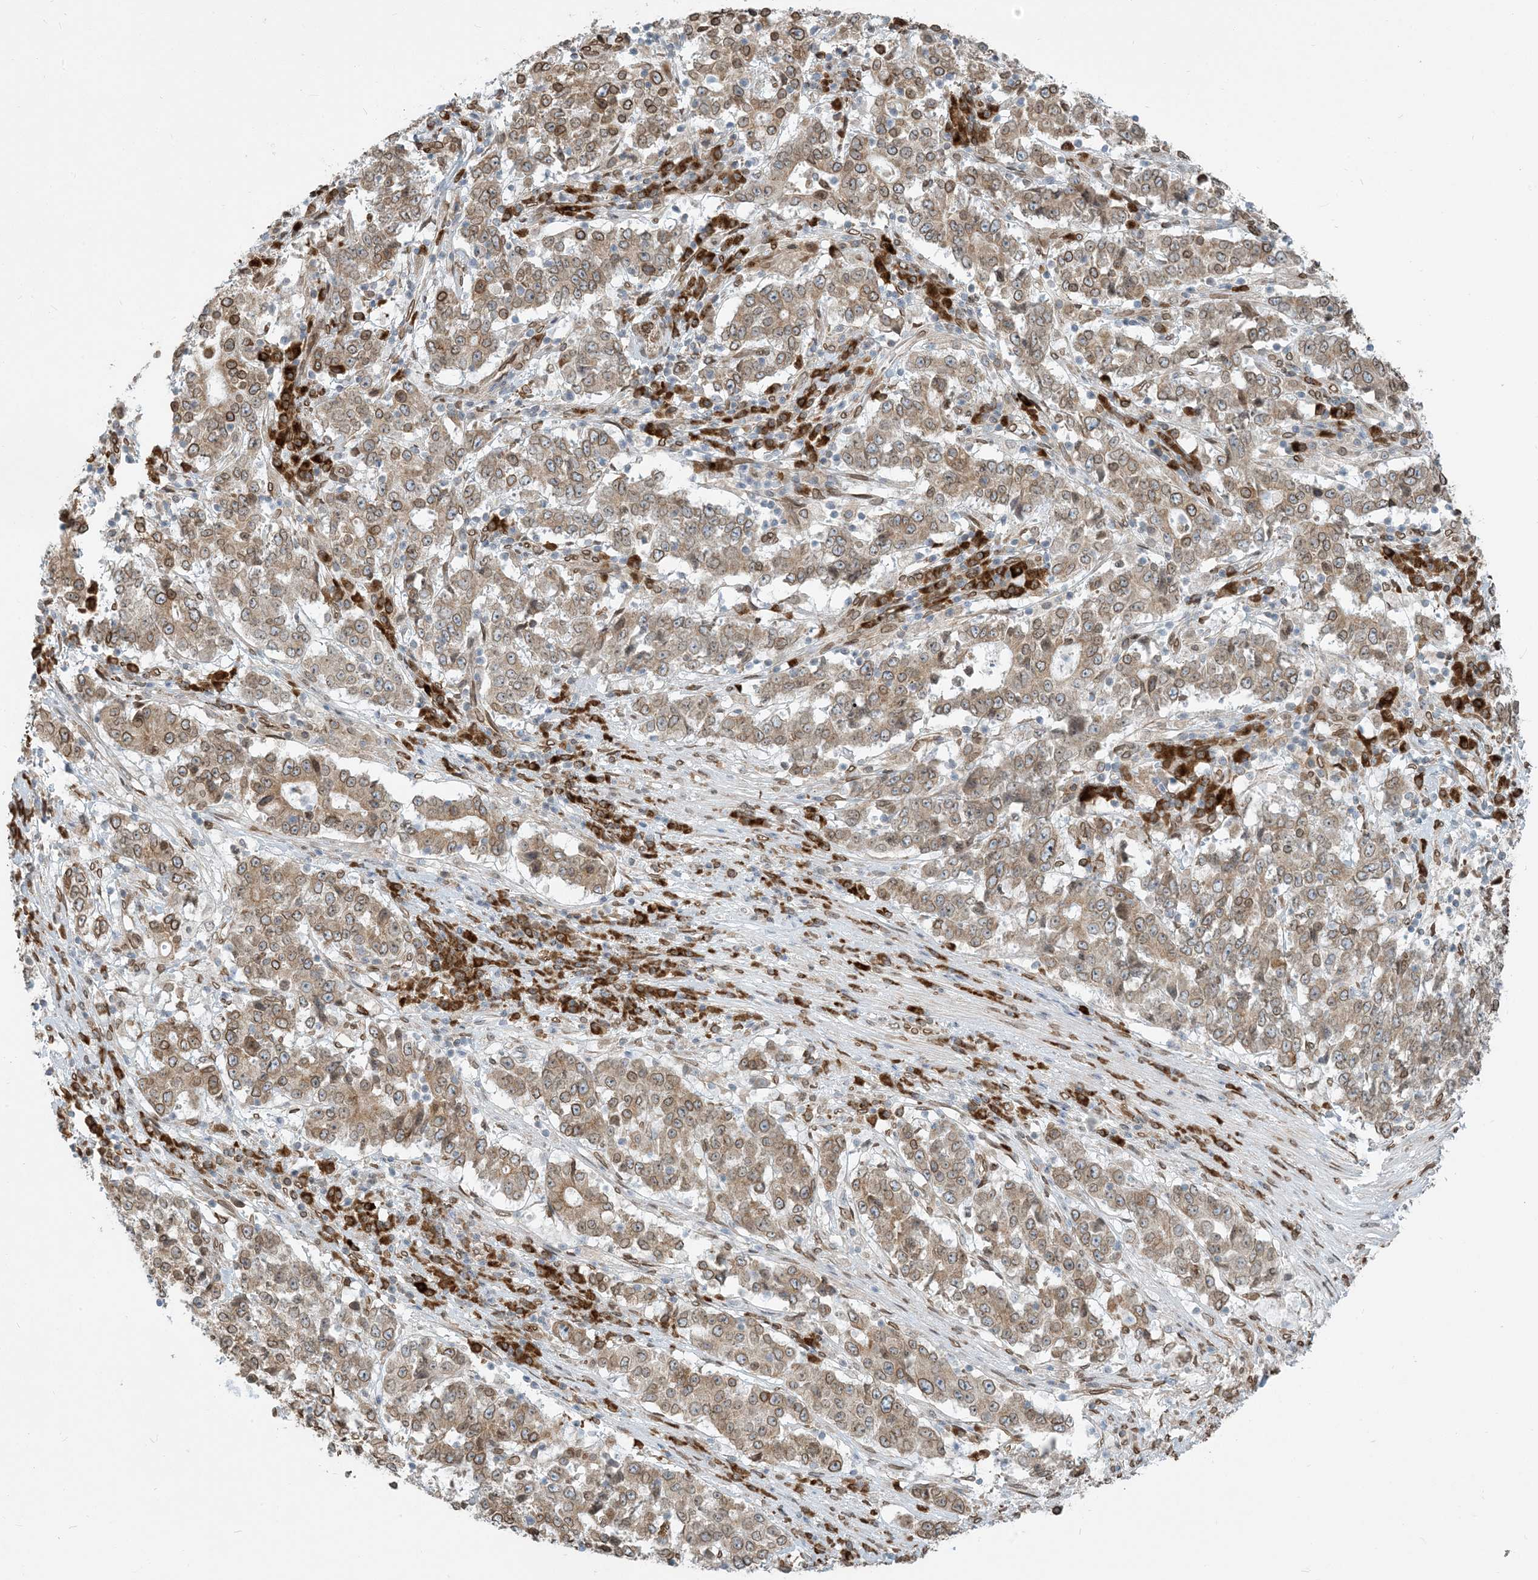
{"staining": {"intensity": "moderate", "quantity": ">75%", "location": "cytoplasmic/membranous,nuclear"}, "tissue": "stomach cancer", "cell_type": "Tumor cells", "image_type": "cancer", "snomed": [{"axis": "morphology", "description": "Adenocarcinoma, NOS"}, {"axis": "topography", "description": "Stomach"}], "caption": "Human stomach cancer (adenocarcinoma) stained with a protein marker exhibits moderate staining in tumor cells.", "gene": "WWP1", "patient": {"sex": "male", "age": 59}}